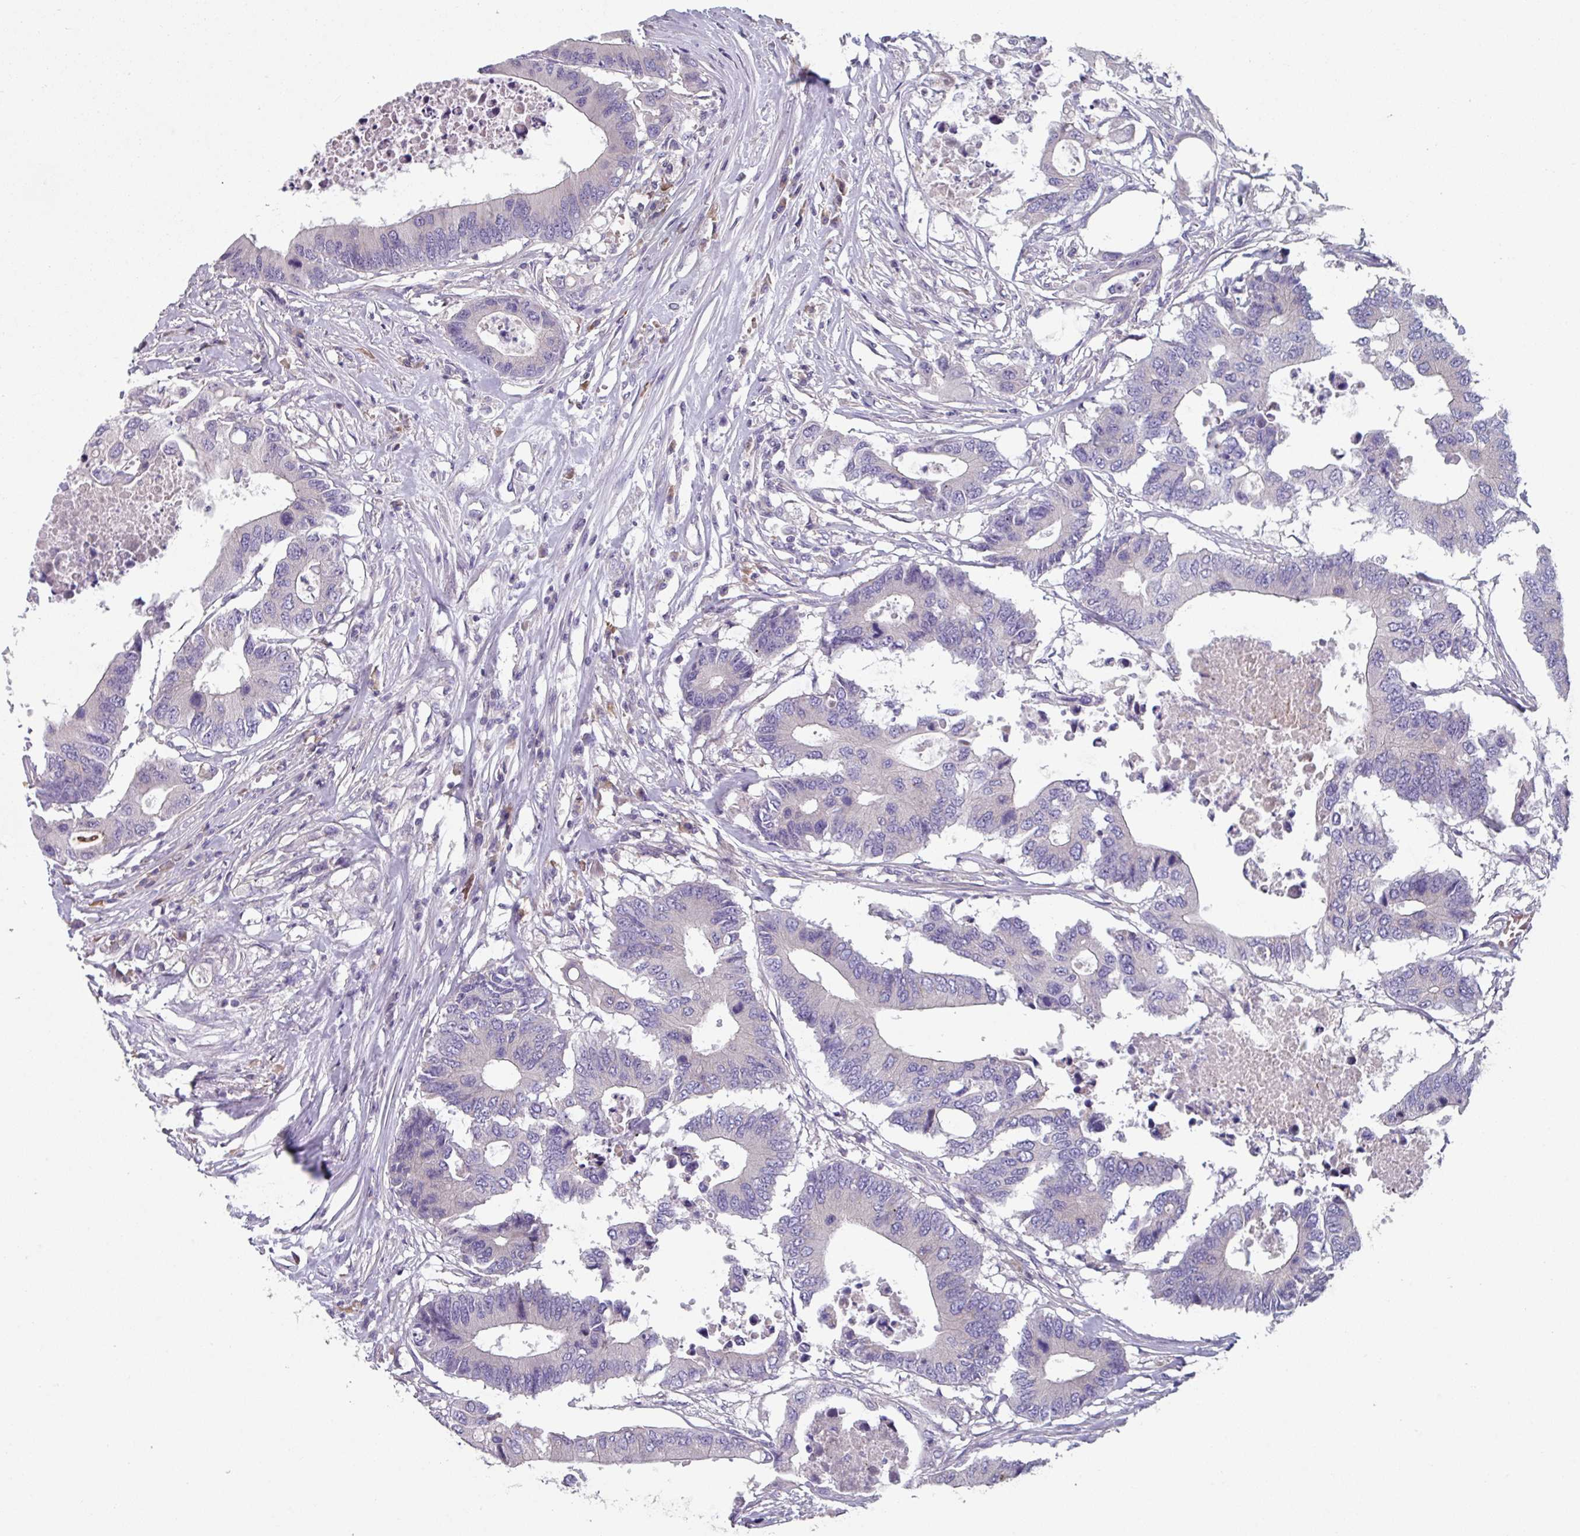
{"staining": {"intensity": "negative", "quantity": "none", "location": "none"}, "tissue": "colorectal cancer", "cell_type": "Tumor cells", "image_type": "cancer", "snomed": [{"axis": "morphology", "description": "Adenocarcinoma, NOS"}, {"axis": "topography", "description": "Colon"}], "caption": "This histopathology image is of adenocarcinoma (colorectal) stained with IHC to label a protein in brown with the nuclei are counter-stained blue. There is no positivity in tumor cells.", "gene": "TMEM132A", "patient": {"sex": "male", "age": 71}}